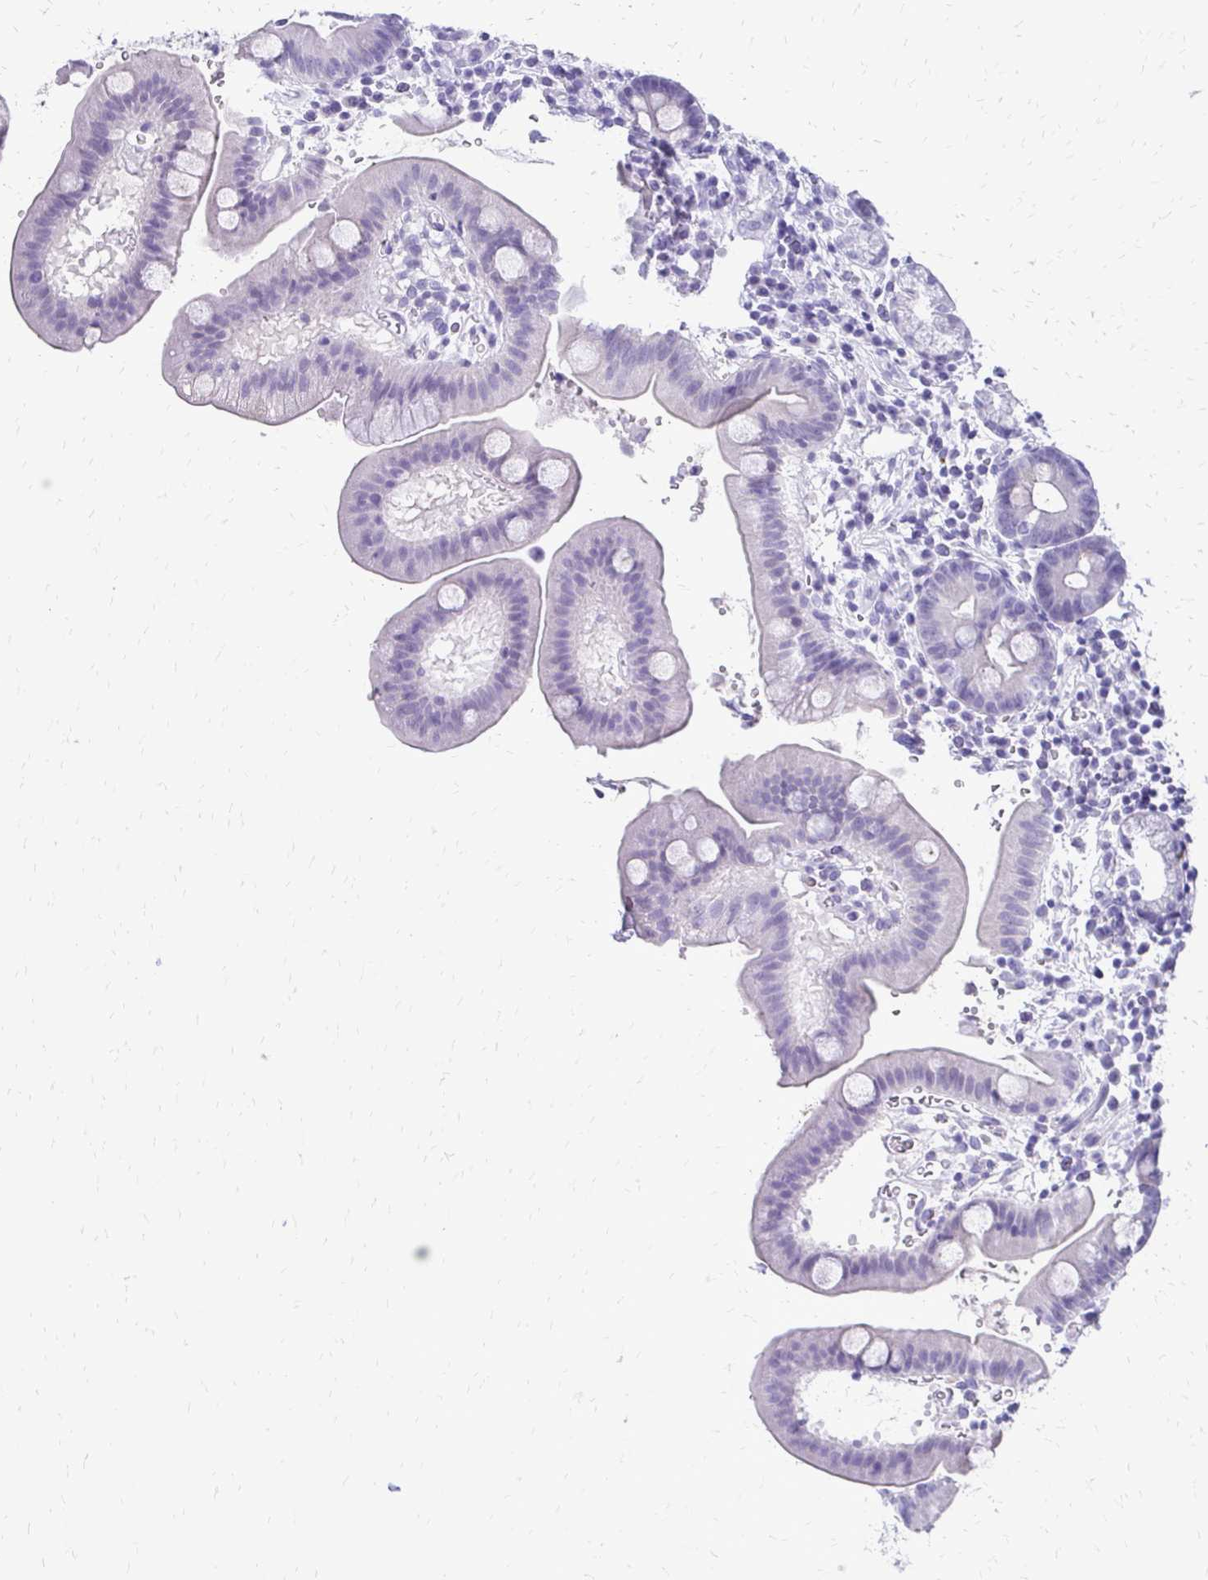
{"staining": {"intensity": "negative", "quantity": "none", "location": "none"}, "tissue": "duodenum", "cell_type": "Glandular cells", "image_type": "normal", "snomed": [{"axis": "morphology", "description": "Normal tissue, NOS"}, {"axis": "topography", "description": "Duodenum"}], "caption": "DAB (3,3'-diaminobenzidine) immunohistochemical staining of benign human duodenum shows no significant positivity in glandular cells. The staining was performed using DAB (3,3'-diaminobenzidine) to visualize the protein expression in brown, while the nuclei were stained in blue with hematoxylin (Magnification: 20x).", "gene": "SLC32A1", "patient": {"sex": "male", "age": 59}}